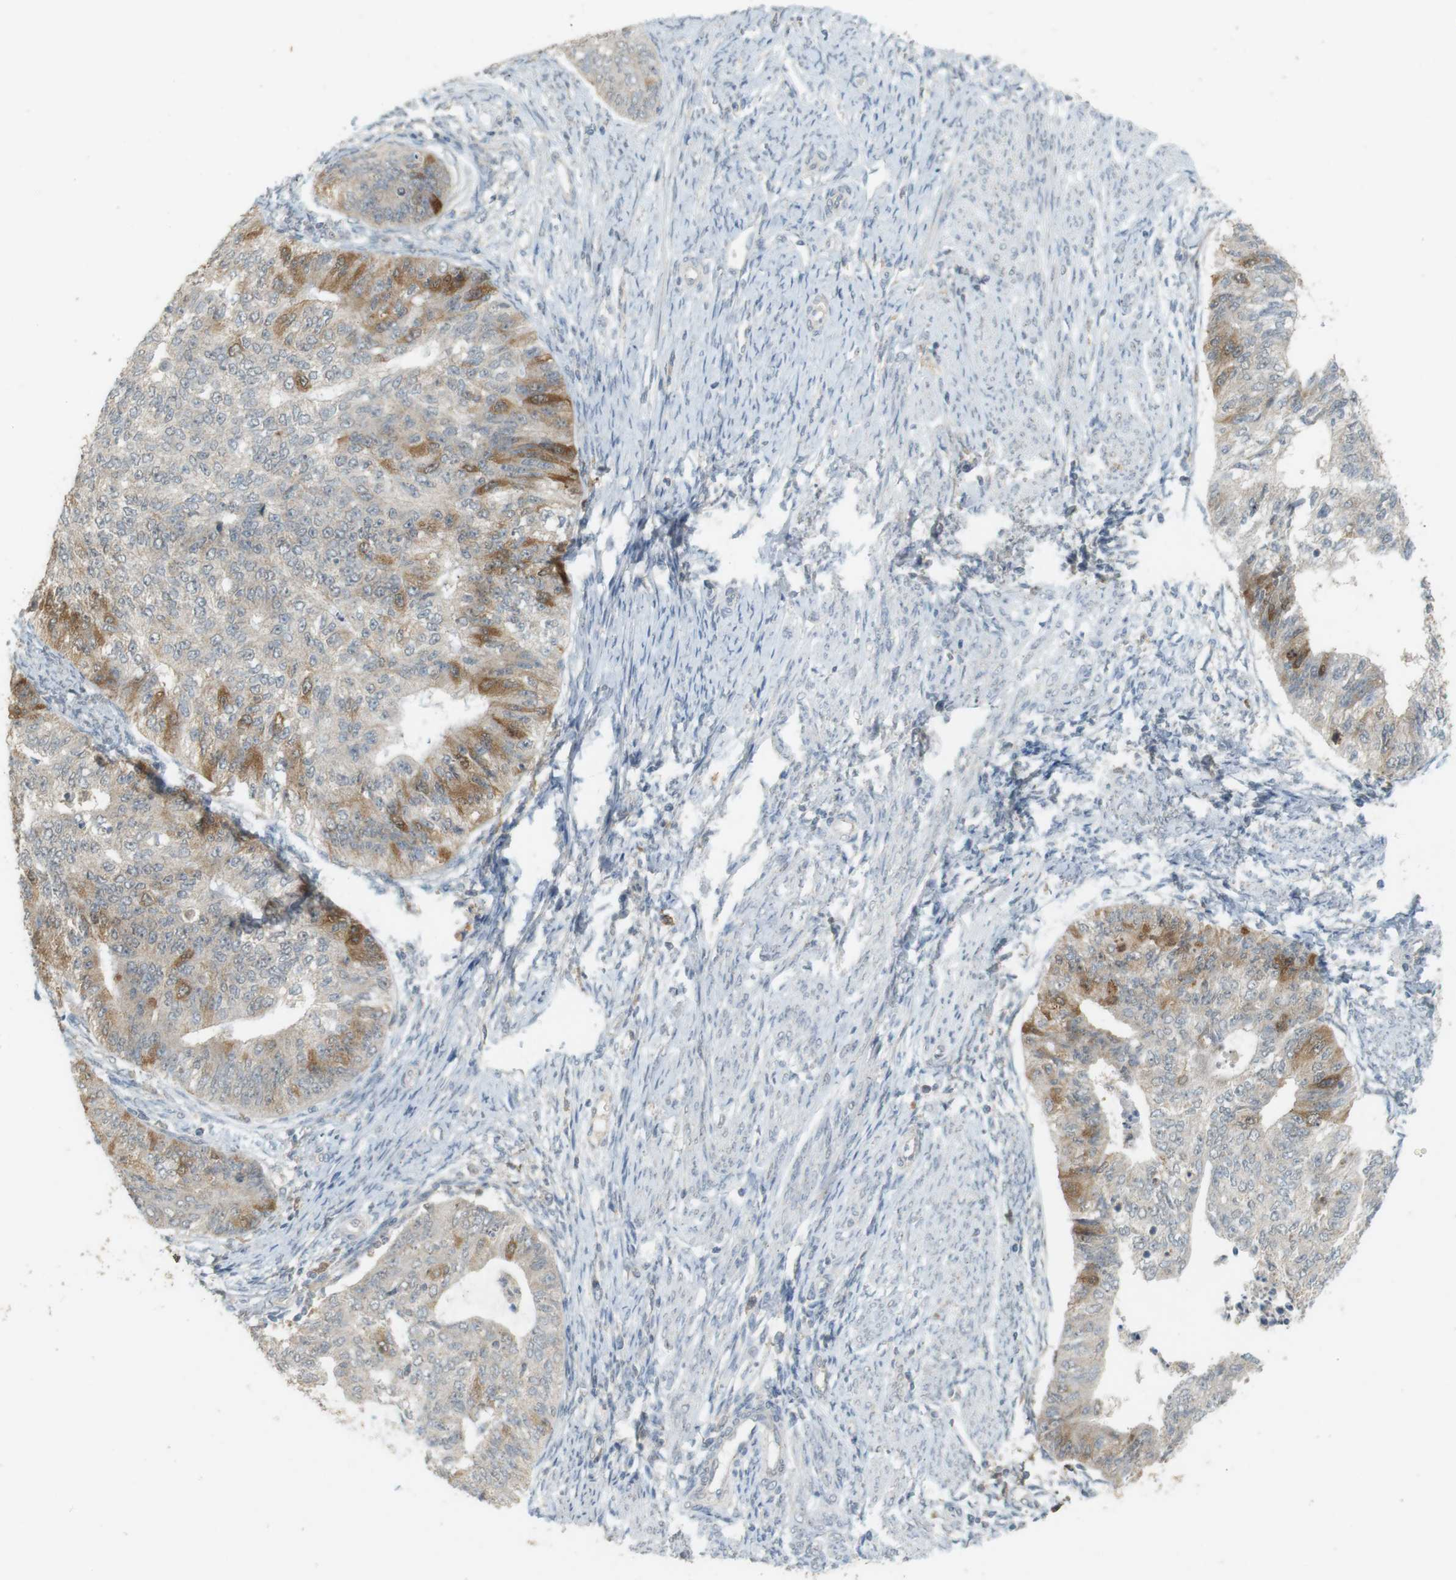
{"staining": {"intensity": "moderate", "quantity": "<25%", "location": "cytoplasmic/membranous"}, "tissue": "endometrial cancer", "cell_type": "Tumor cells", "image_type": "cancer", "snomed": [{"axis": "morphology", "description": "Adenocarcinoma, NOS"}, {"axis": "topography", "description": "Endometrium"}], "caption": "IHC of human endometrial cancer demonstrates low levels of moderate cytoplasmic/membranous staining in about <25% of tumor cells.", "gene": "TTK", "patient": {"sex": "female", "age": 32}}